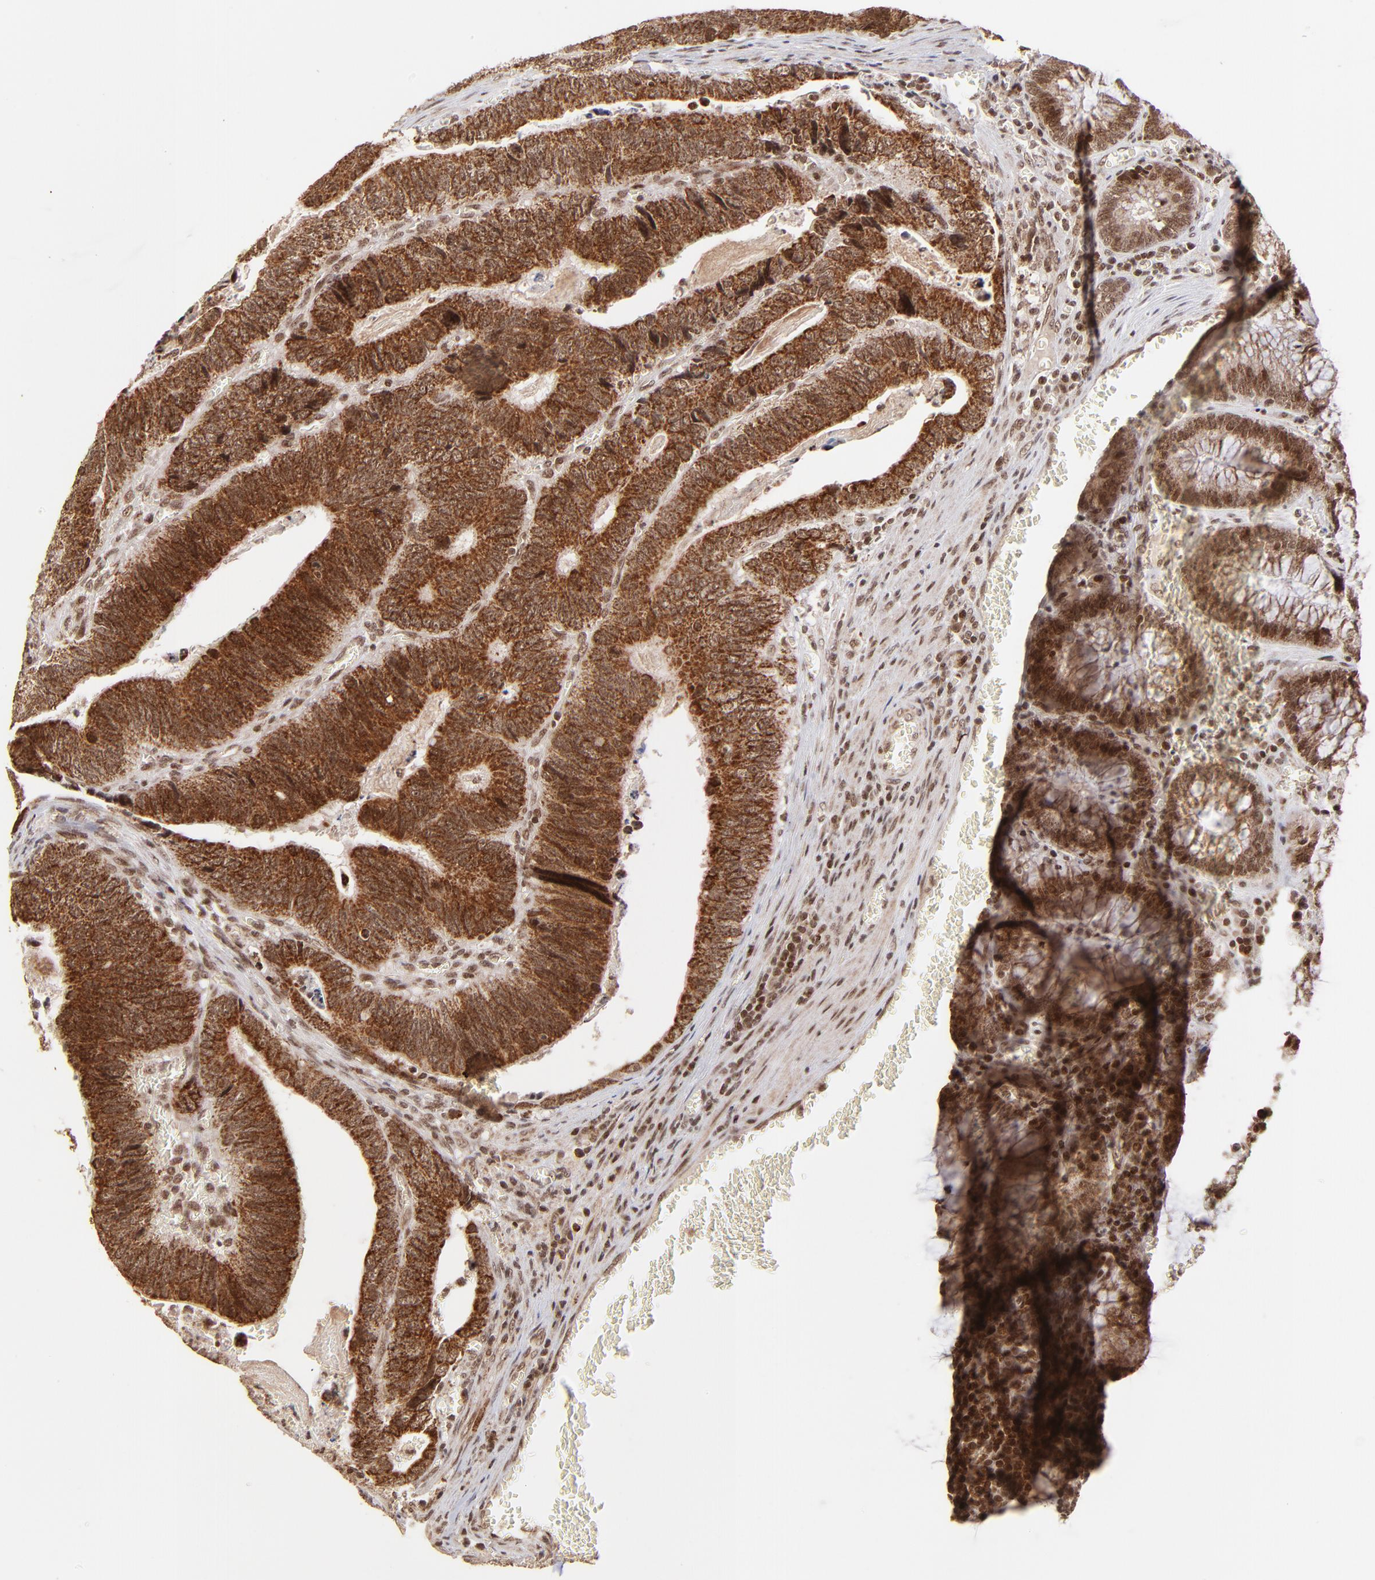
{"staining": {"intensity": "strong", "quantity": ">75%", "location": "cytoplasmic/membranous,nuclear"}, "tissue": "colorectal cancer", "cell_type": "Tumor cells", "image_type": "cancer", "snomed": [{"axis": "morphology", "description": "Adenocarcinoma, NOS"}, {"axis": "topography", "description": "Colon"}], "caption": "Immunohistochemistry (IHC) staining of colorectal adenocarcinoma, which shows high levels of strong cytoplasmic/membranous and nuclear positivity in about >75% of tumor cells indicating strong cytoplasmic/membranous and nuclear protein staining. The staining was performed using DAB (brown) for protein detection and nuclei were counterstained in hematoxylin (blue).", "gene": "MED15", "patient": {"sex": "male", "age": 72}}